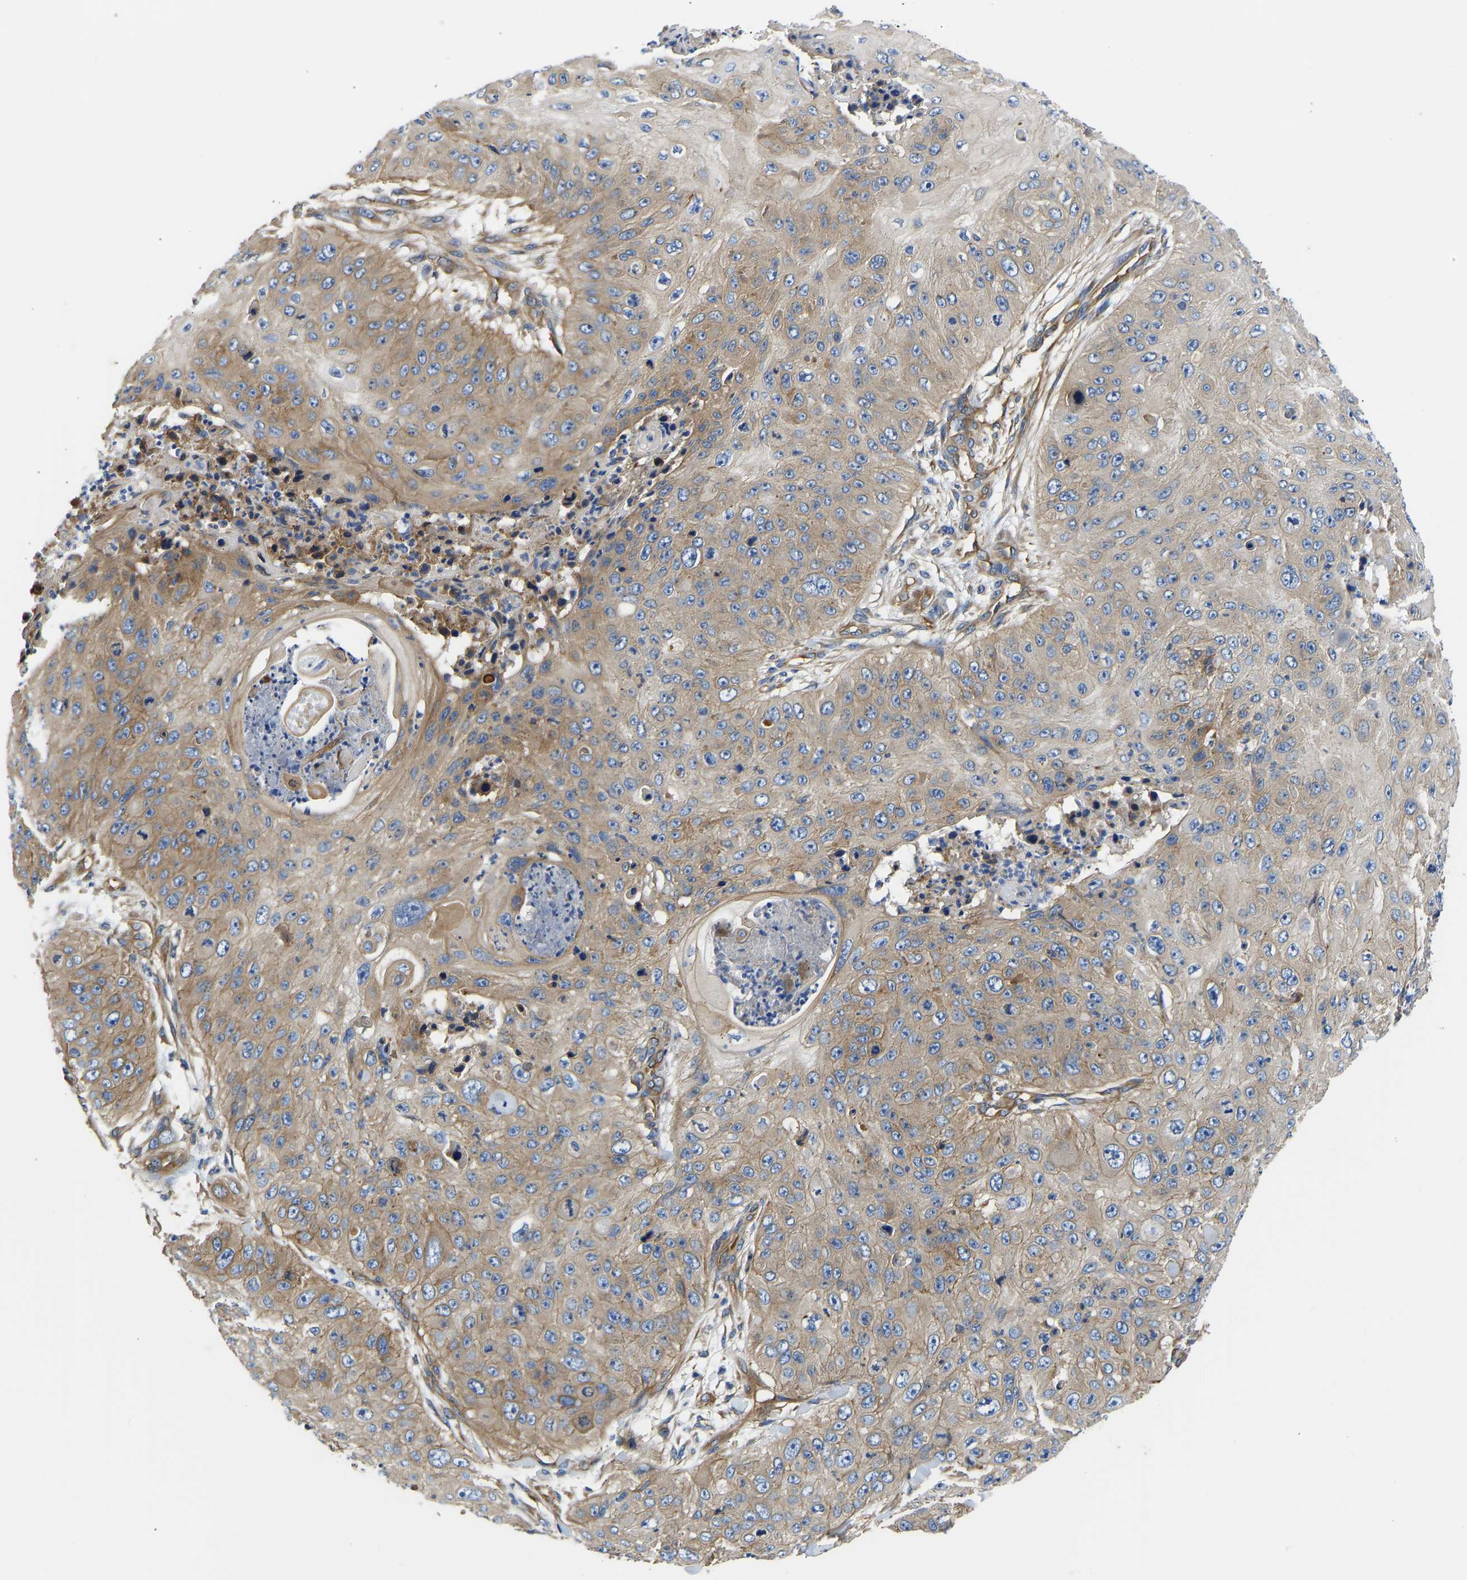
{"staining": {"intensity": "weak", "quantity": ">75%", "location": "cytoplasmic/membranous"}, "tissue": "skin cancer", "cell_type": "Tumor cells", "image_type": "cancer", "snomed": [{"axis": "morphology", "description": "Squamous cell carcinoma, NOS"}, {"axis": "topography", "description": "Skin"}], "caption": "The histopathology image demonstrates staining of skin cancer (squamous cell carcinoma), revealing weak cytoplasmic/membranous protein expression (brown color) within tumor cells.", "gene": "MYO1C", "patient": {"sex": "female", "age": 80}}